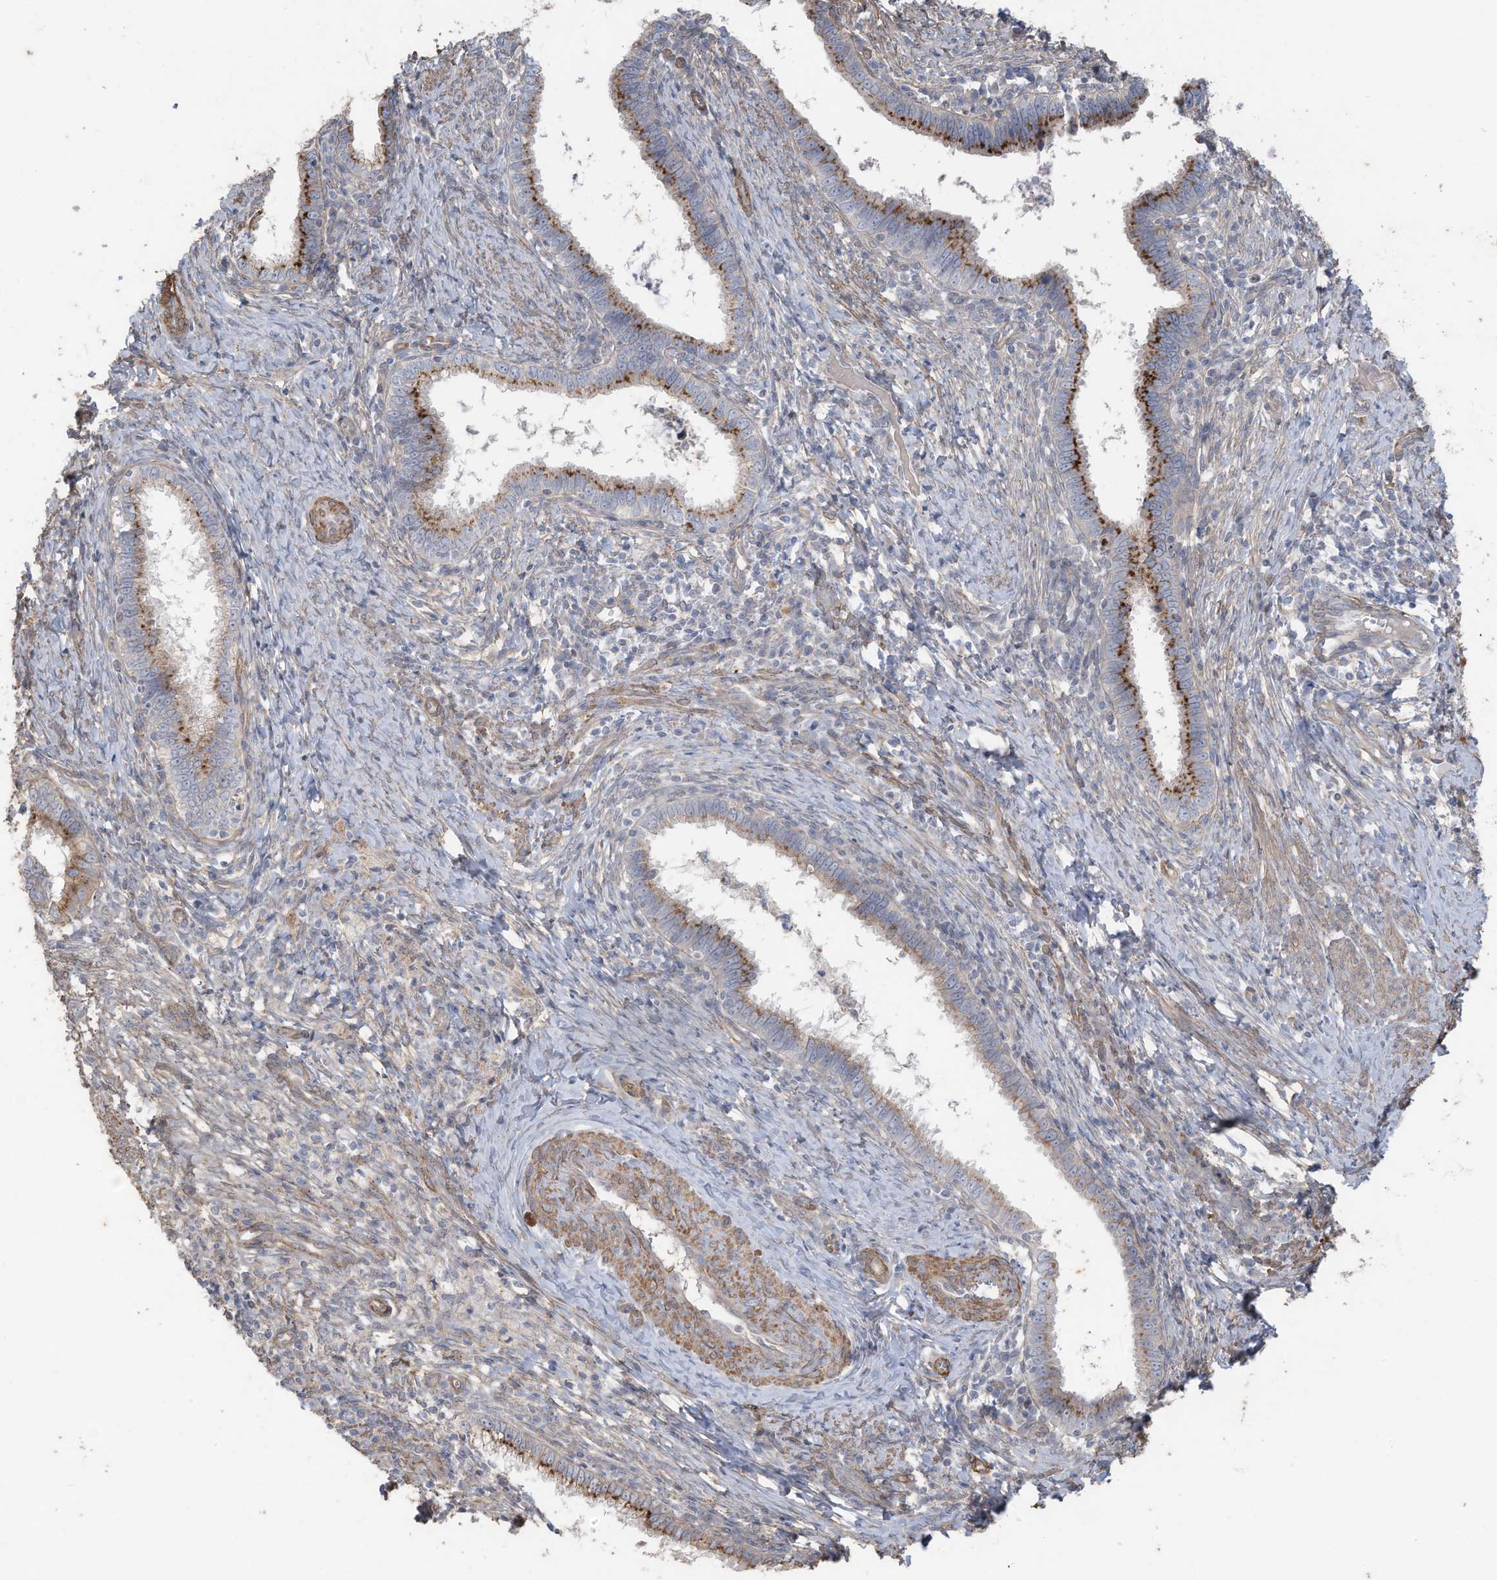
{"staining": {"intensity": "moderate", "quantity": ">75%", "location": "cytoplasmic/membranous"}, "tissue": "cervical cancer", "cell_type": "Tumor cells", "image_type": "cancer", "snomed": [{"axis": "morphology", "description": "Adenocarcinoma, NOS"}, {"axis": "topography", "description": "Cervix"}], "caption": "Human adenocarcinoma (cervical) stained with a brown dye demonstrates moderate cytoplasmic/membranous positive expression in about >75% of tumor cells.", "gene": "SLC17A7", "patient": {"sex": "female", "age": 36}}